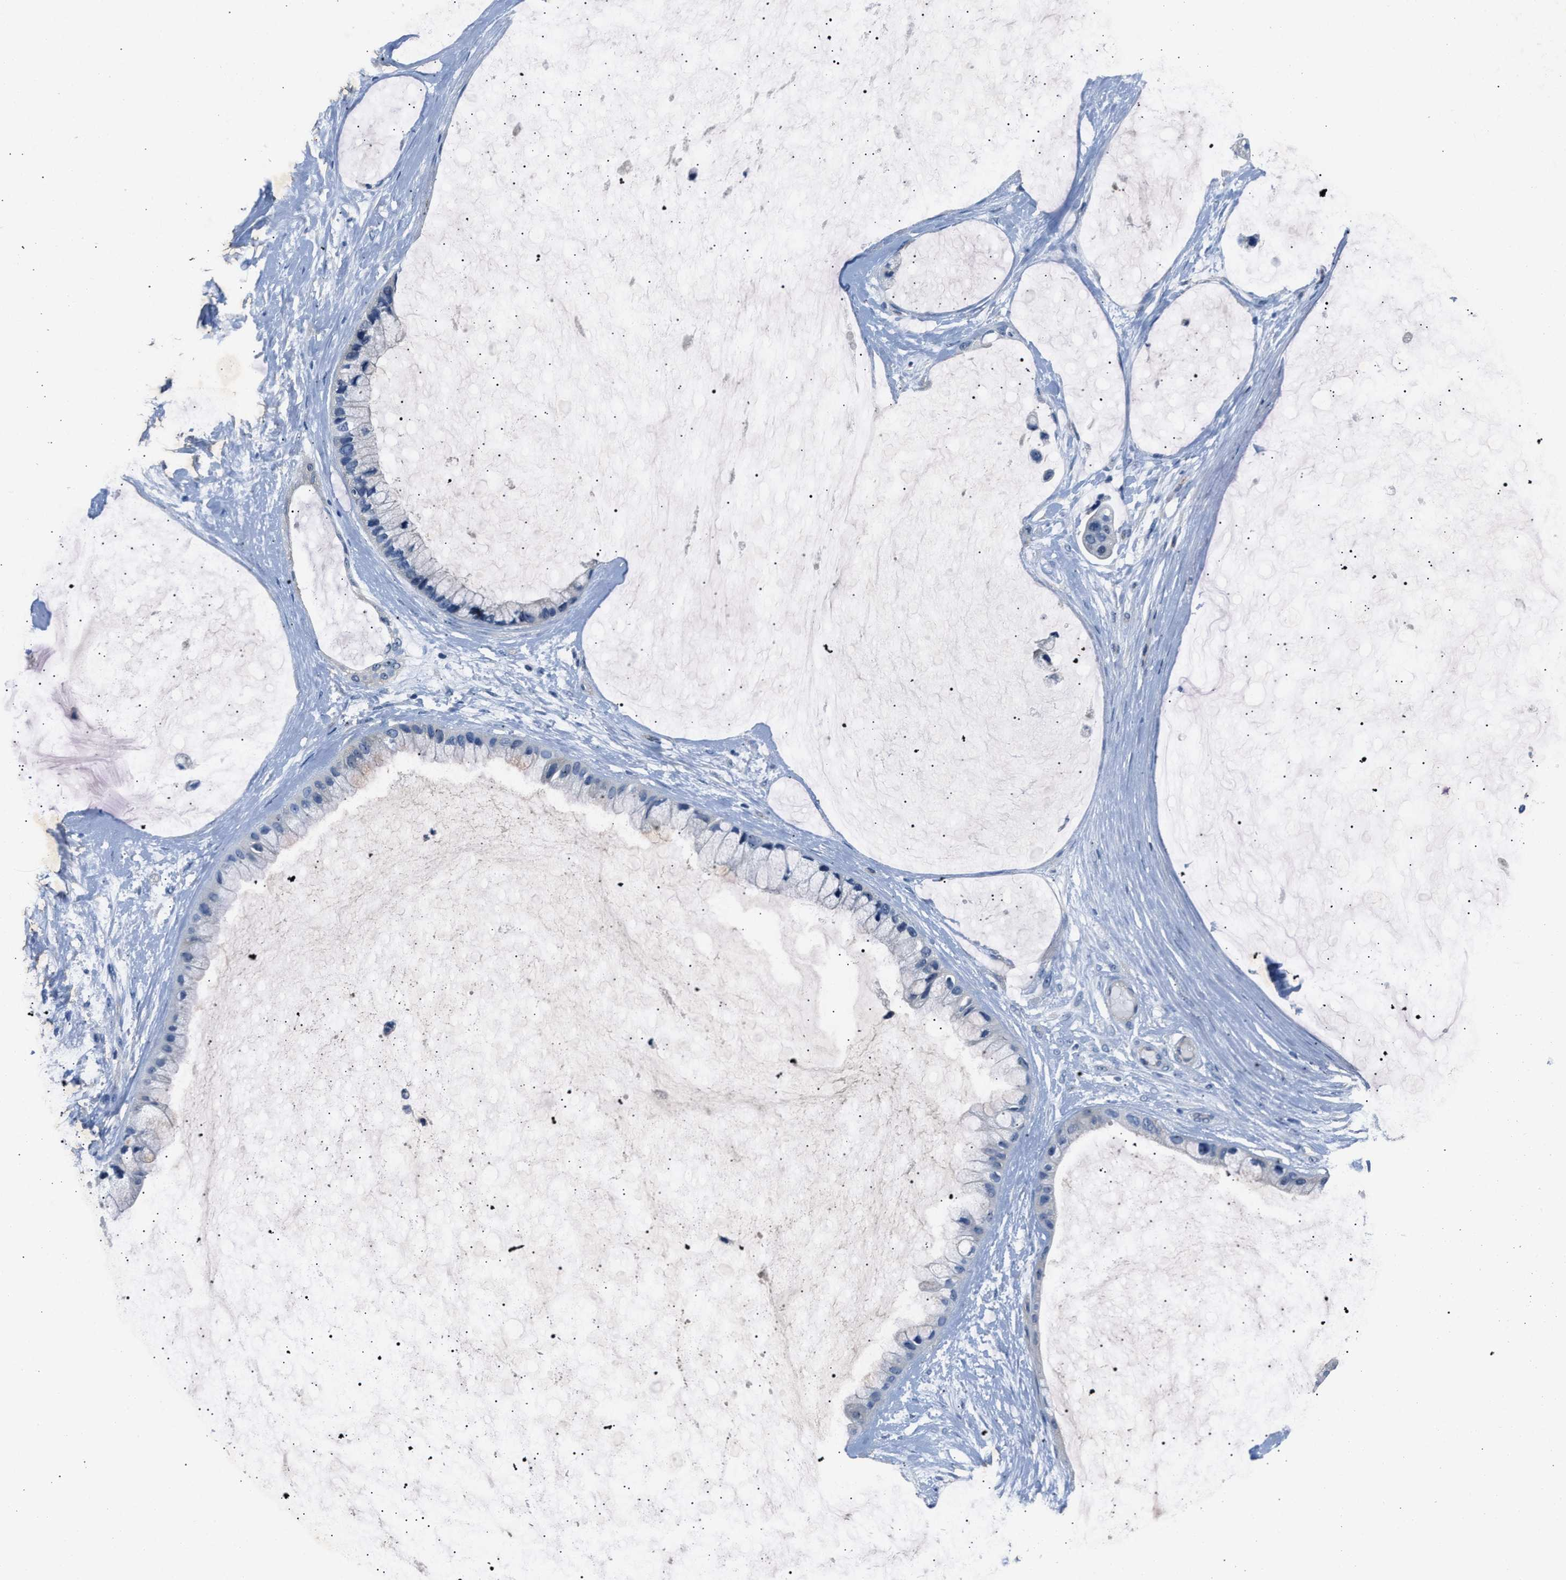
{"staining": {"intensity": "negative", "quantity": "none", "location": "none"}, "tissue": "ovarian cancer", "cell_type": "Tumor cells", "image_type": "cancer", "snomed": [{"axis": "morphology", "description": "Cystadenocarcinoma, mucinous, NOS"}, {"axis": "topography", "description": "Ovary"}], "caption": "Immunohistochemistry (IHC) of ovarian mucinous cystadenocarcinoma demonstrates no positivity in tumor cells.", "gene": "DNAAF5", "patient": {"sex": "female", "age": 39}}